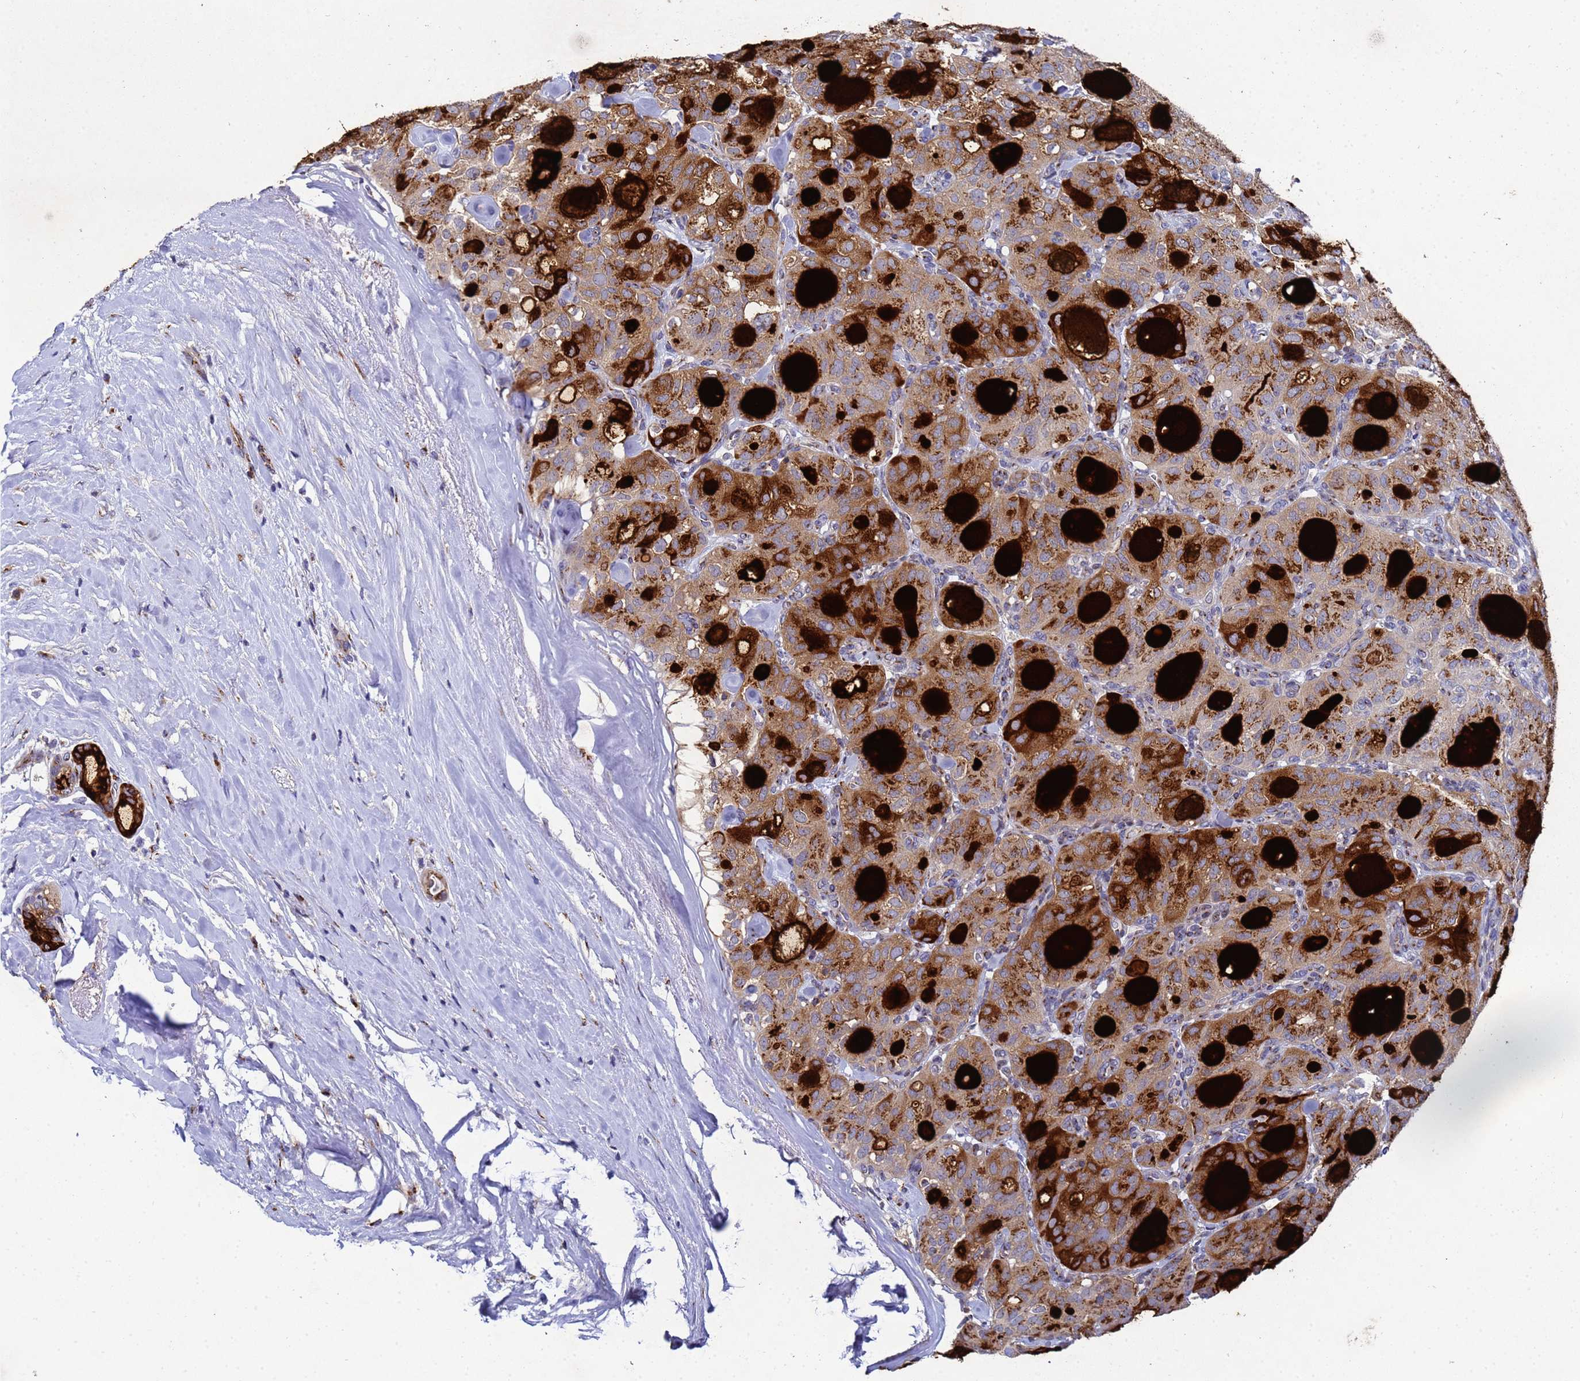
{"staining": {"intensity": "moderate", "quantity": ">75%", "location": "cytoplasmic/membranous"}, "tissue": "thyroid cancer", "cell_type": "Tumor cells", "image_type": "cancer", "snomed": [{"axis": "morphology", "description": "Follicular adenoma carcinoma, NOS"}, {"axis": "topography", "description": "Thyroid gland"}], "caption": "There is medium levels of moderate cytoplasmic/membranous expression in tumor cells of follicular adenoma carcinoma (thyroid), as demonstrated by immunohistochemical staining (brown color).", "gene": "NSUN6", "patient": {"sex": "male", "age": 75}}